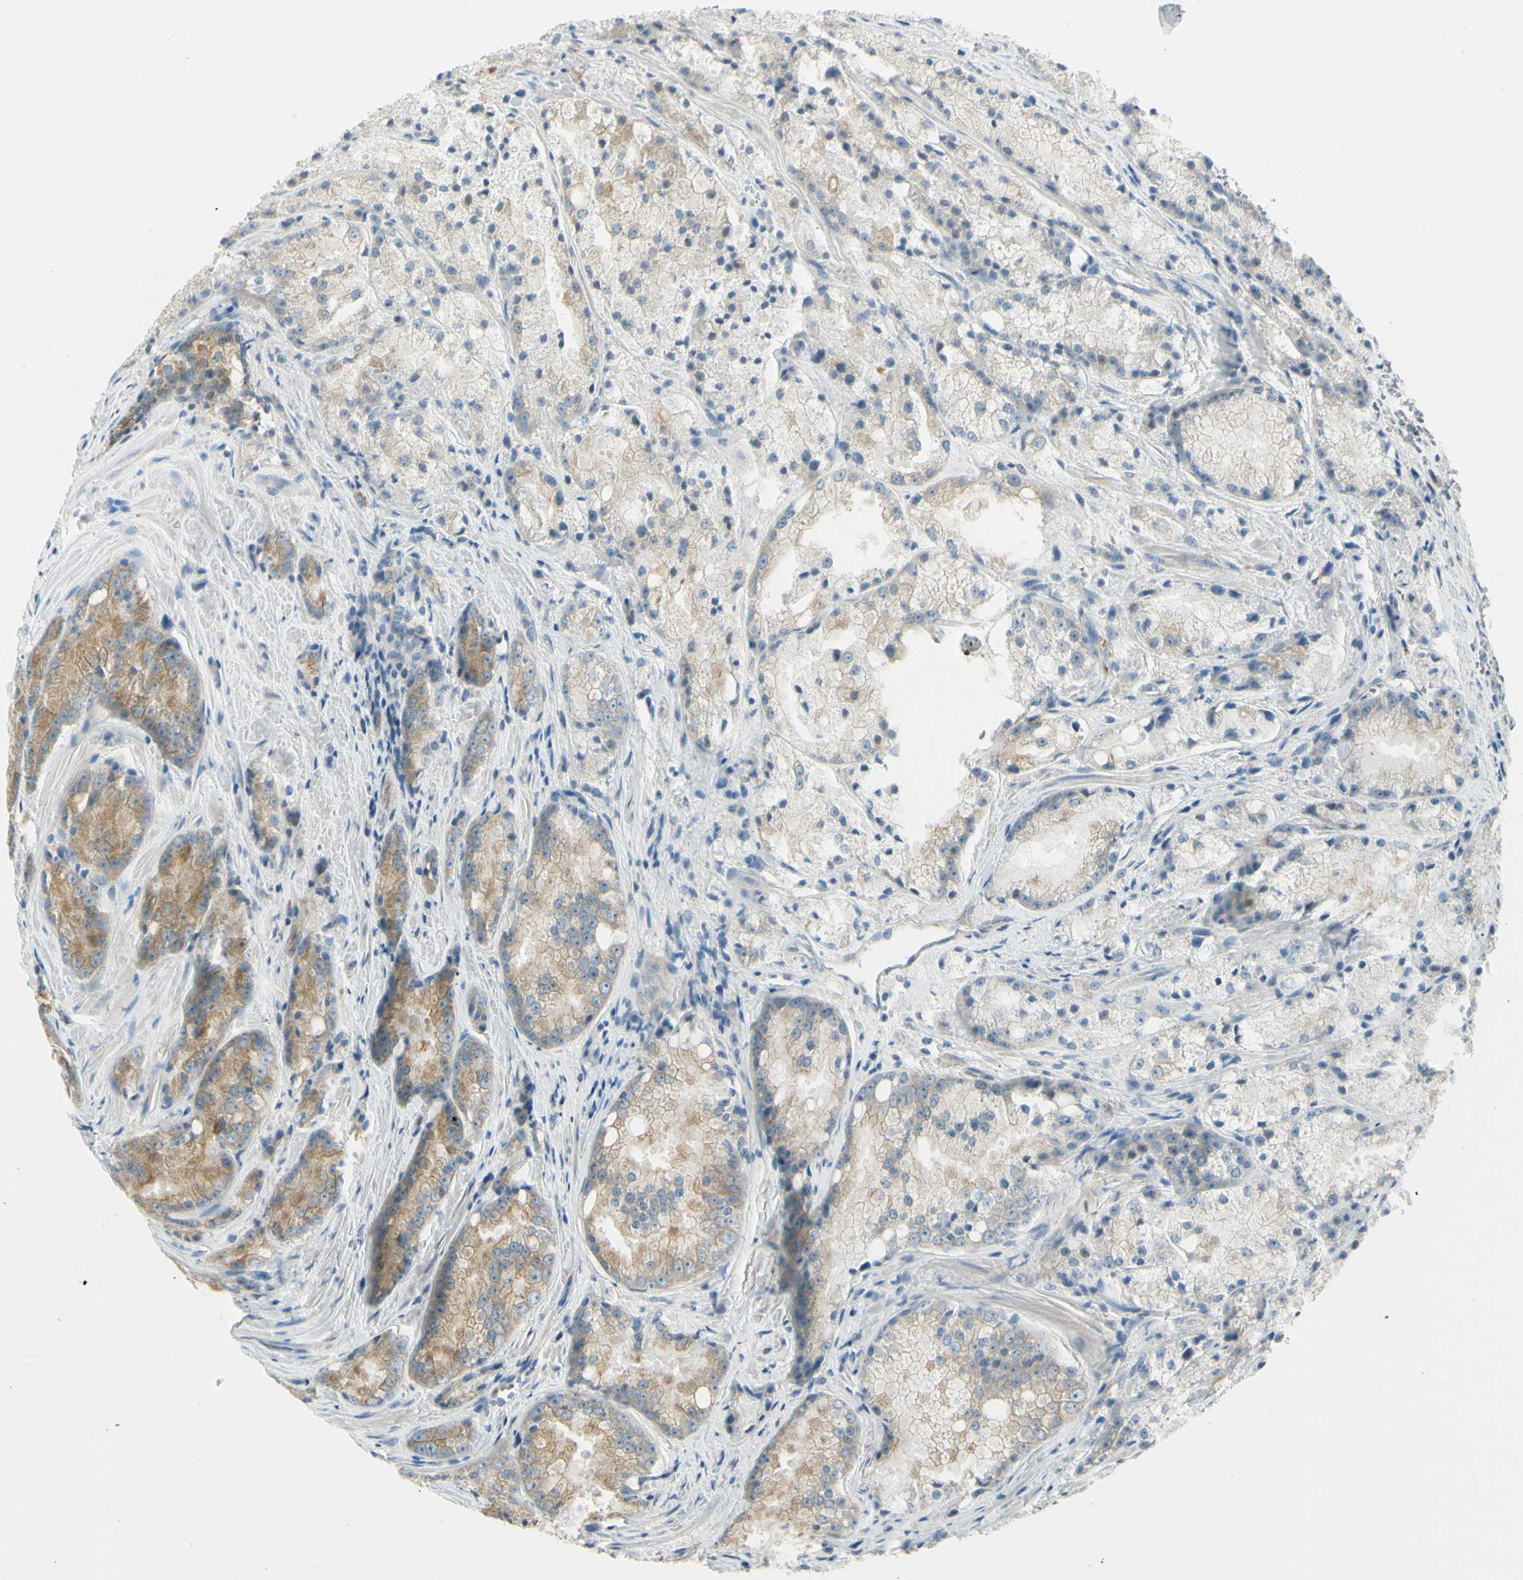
{"staining": {"intensity": "moderate", "quantity": "<25%", "location": "cytoplasmic/membranous"}, "tissue": "prostate cancer", "cell_type": "Tumor cells", "image_type": "cancer", "snomed": [{"axis": "morphology", "description": "Adenocarcinoma, Low grade"}, {"axis": "topography", "description": "Prostate"}], "caption": "Approximately <25% of tumor cells in human prostate cancer (low-grade adenocarcinoma) show moderate cytoplasmic/membranous protein positivity as visualized by brown immunohistochemical staining.", "gene": "LAMA3", "patient": {"sex": "male", "age": 64}}